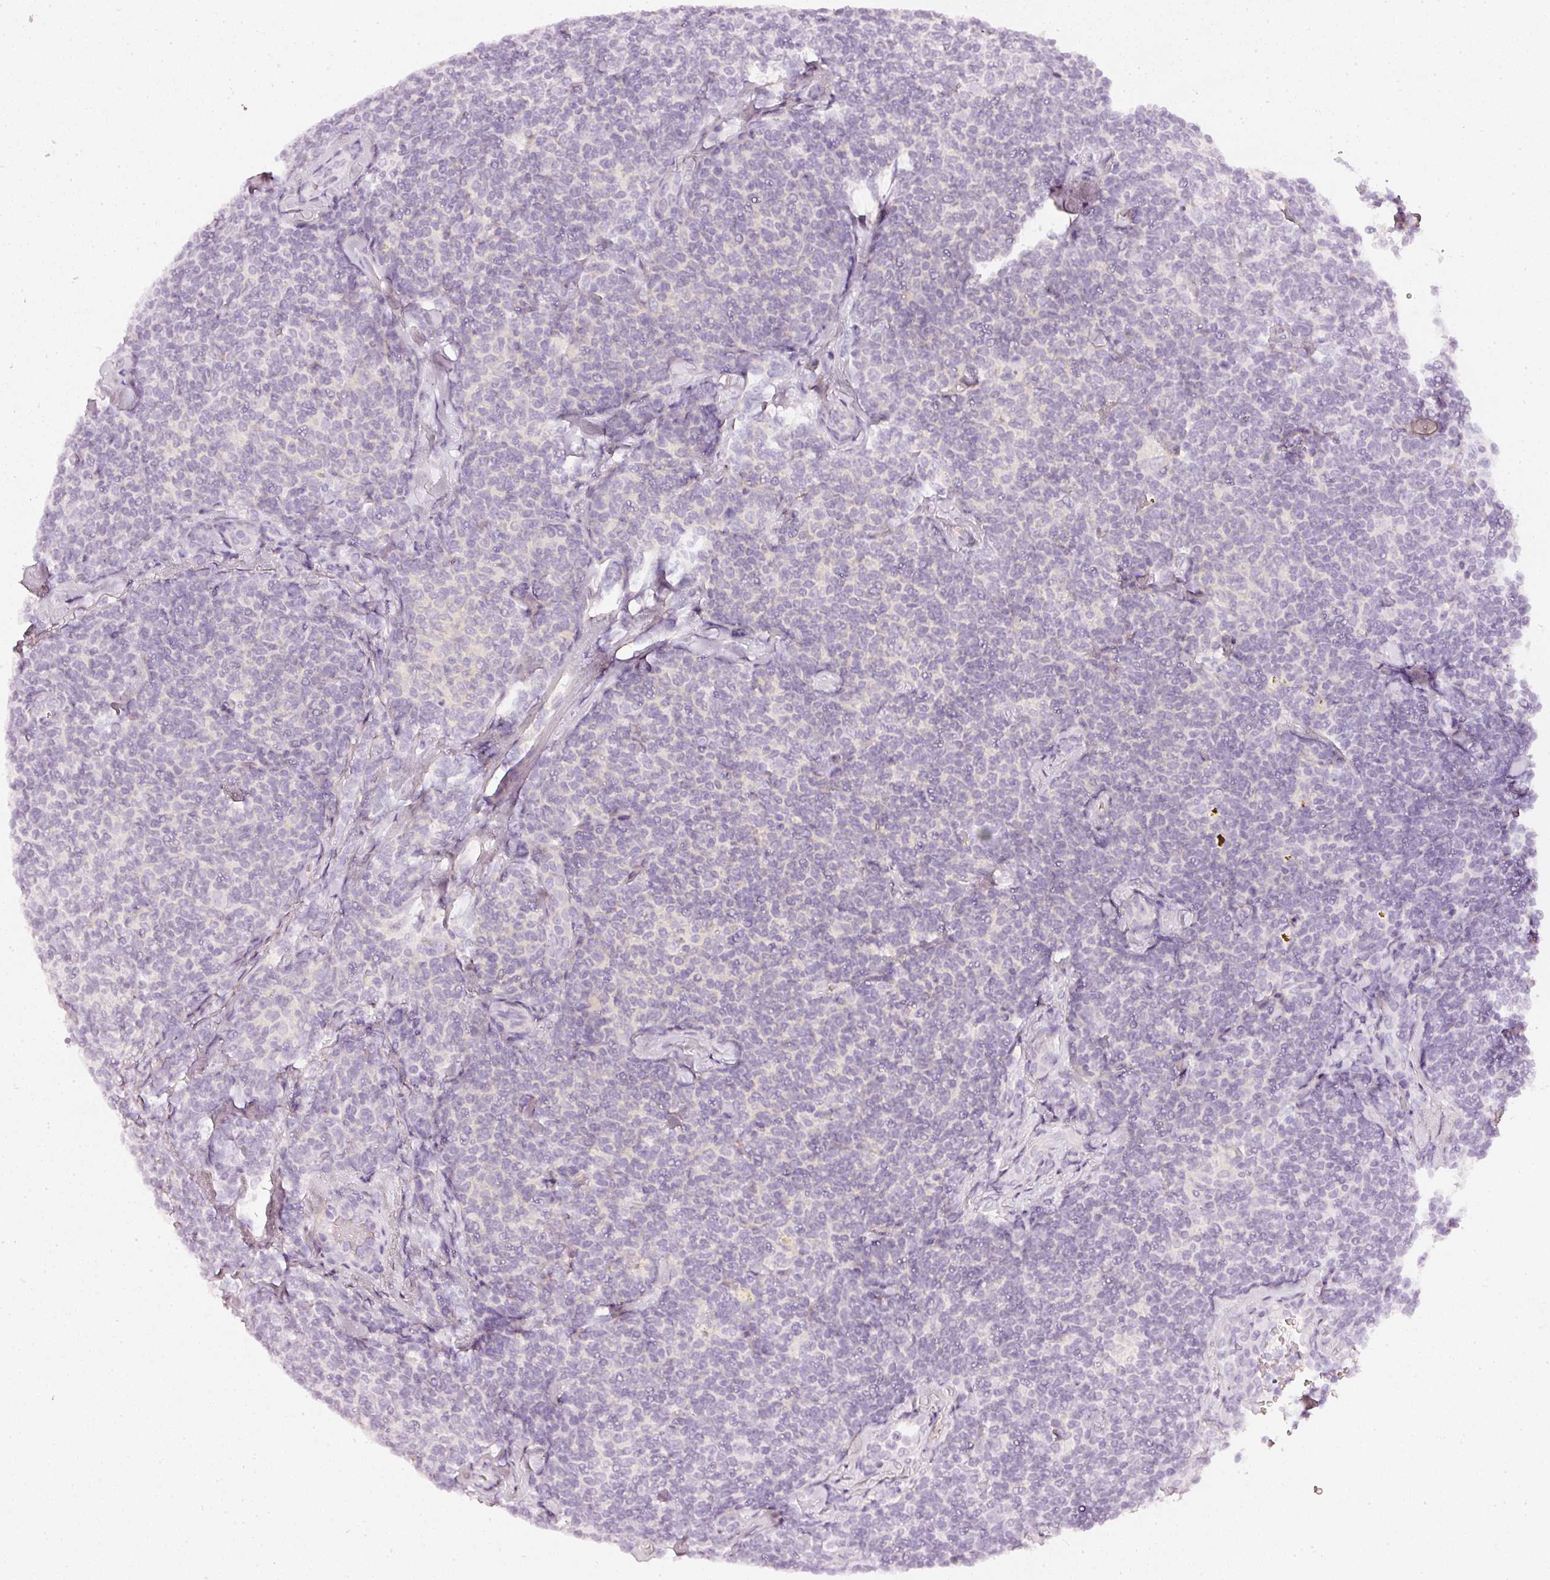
{"staining": {"intensity": "negative", "quantity": "none", "location": "none"}, "tissue": "lymphoma", "cell_type": "Tumor cells", "image_type": "cancer", "snomed": [{"axis": "morphology", "description": "Malignant lymphoma, non-Hodgkin's type, Low grade"}, {"axis": "topography", "description": "Lymph node"}], "caption": "An image of malignant lymphoma, non-Hodgkin's type (low-grade) stained for a protein shows no brown staining in tumor cells.", "gene": "CNP", "patient": {"sex": "female", "age": 56}}